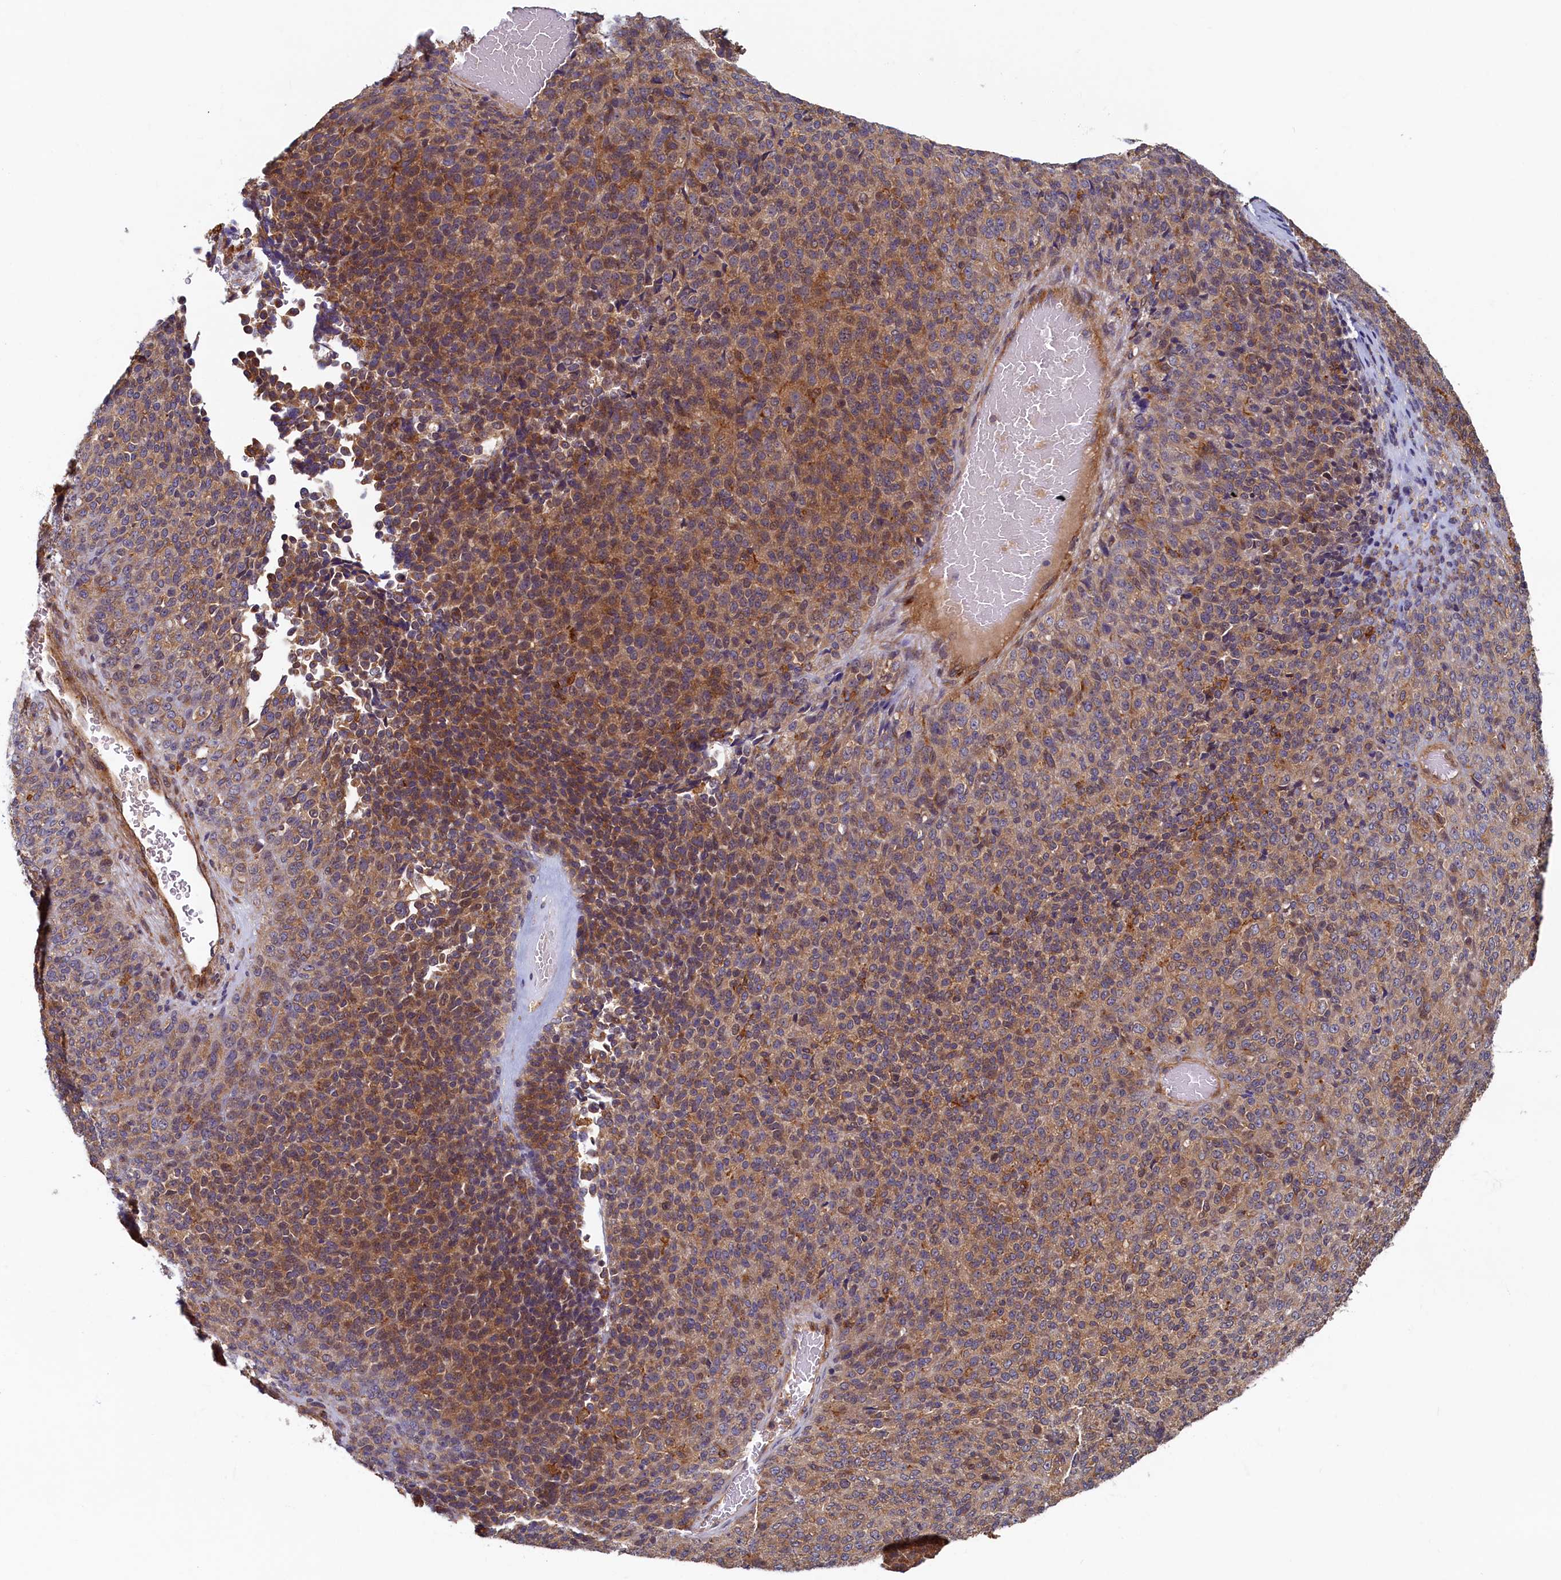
{"staining": {"intensity": "moderate", "quantity": "25%-75%", "location": "cytoplasmic/membranous"}, "tissue": "melanoma", "cell_type": "Tumor cells", "image_type": "cancer", "snomed": [{"axis": "morphology", "description": "Malignant melanoma, Metastatic site"}, {"axis": "topography", "description": "Brain"}], "caption": "Immunohistochemistry (IHC) (DAB) staining of human malignant melanoma (metastatic site) exhibits moderate cytoplasmic/membranous protein expression in approximately 25%-75% of tumor cells.", "gene": "STX12", "patient": {"sex": "female", "age": 56}}